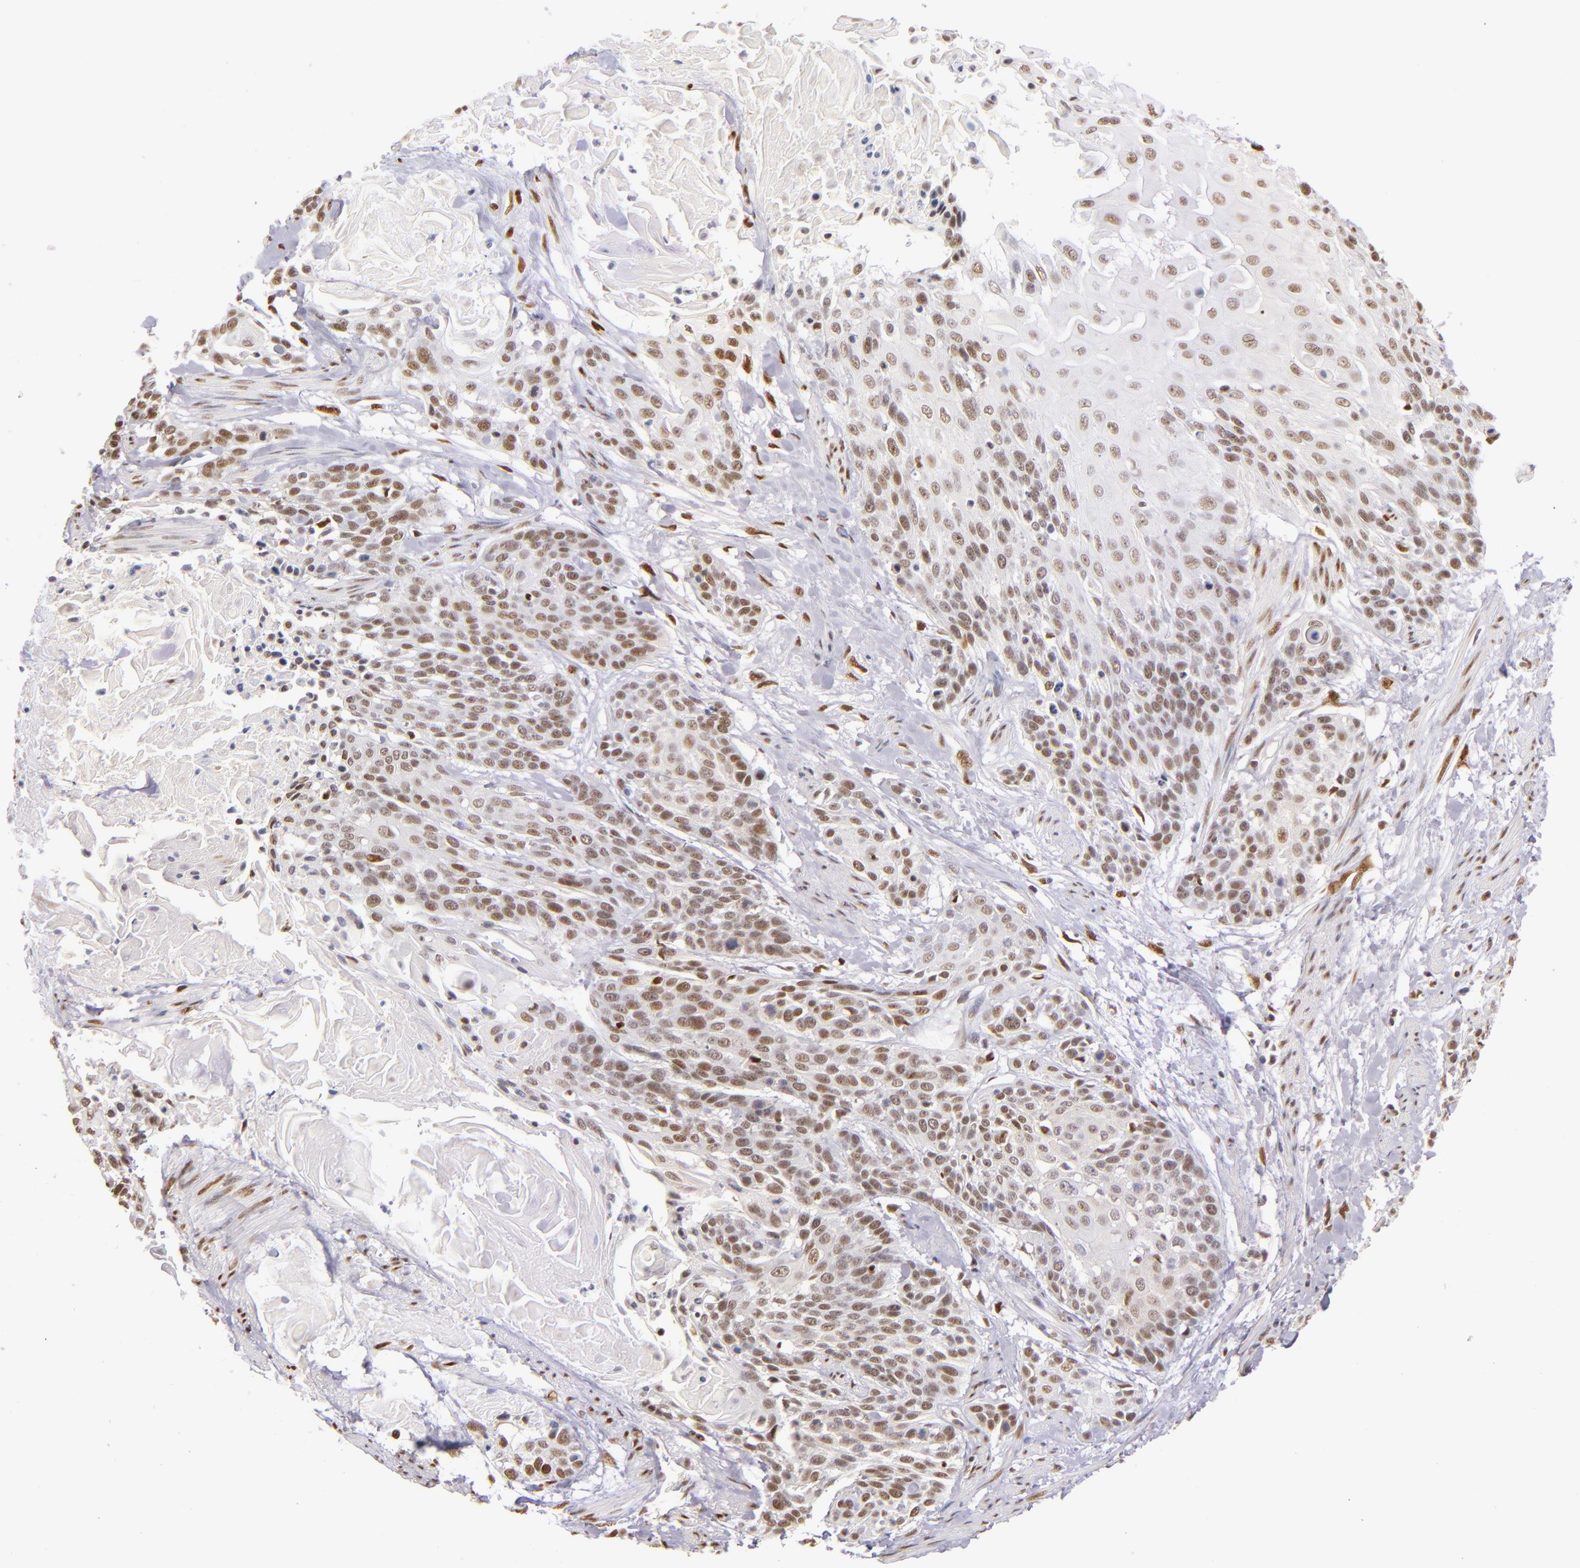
{"staining": {"intensity": "moderate", "quantity": ">75%", "location": "nuclear"}, "tissue": "cervical cancer", "cell_type": "Tumor cells", "image_type": "cancer", "snomed": [{"axis": "morphology", "description": "Squamous cell carcinoma, NOS"}, {"axis": "topography", "description": "Cervix"}], "caption": "Squamous cell carcinoma (cervical) stained with DAB (3,3'-diaminobenzidine) IHC reveals medium levels of moderate nuclear staining in approximately >75% of tumor cells. Immunohistochemistry stains the protein in brown and the nuclei are stained blue.", "gene": "NCOR2", "patient": {"sex": "female", "age": 57}}